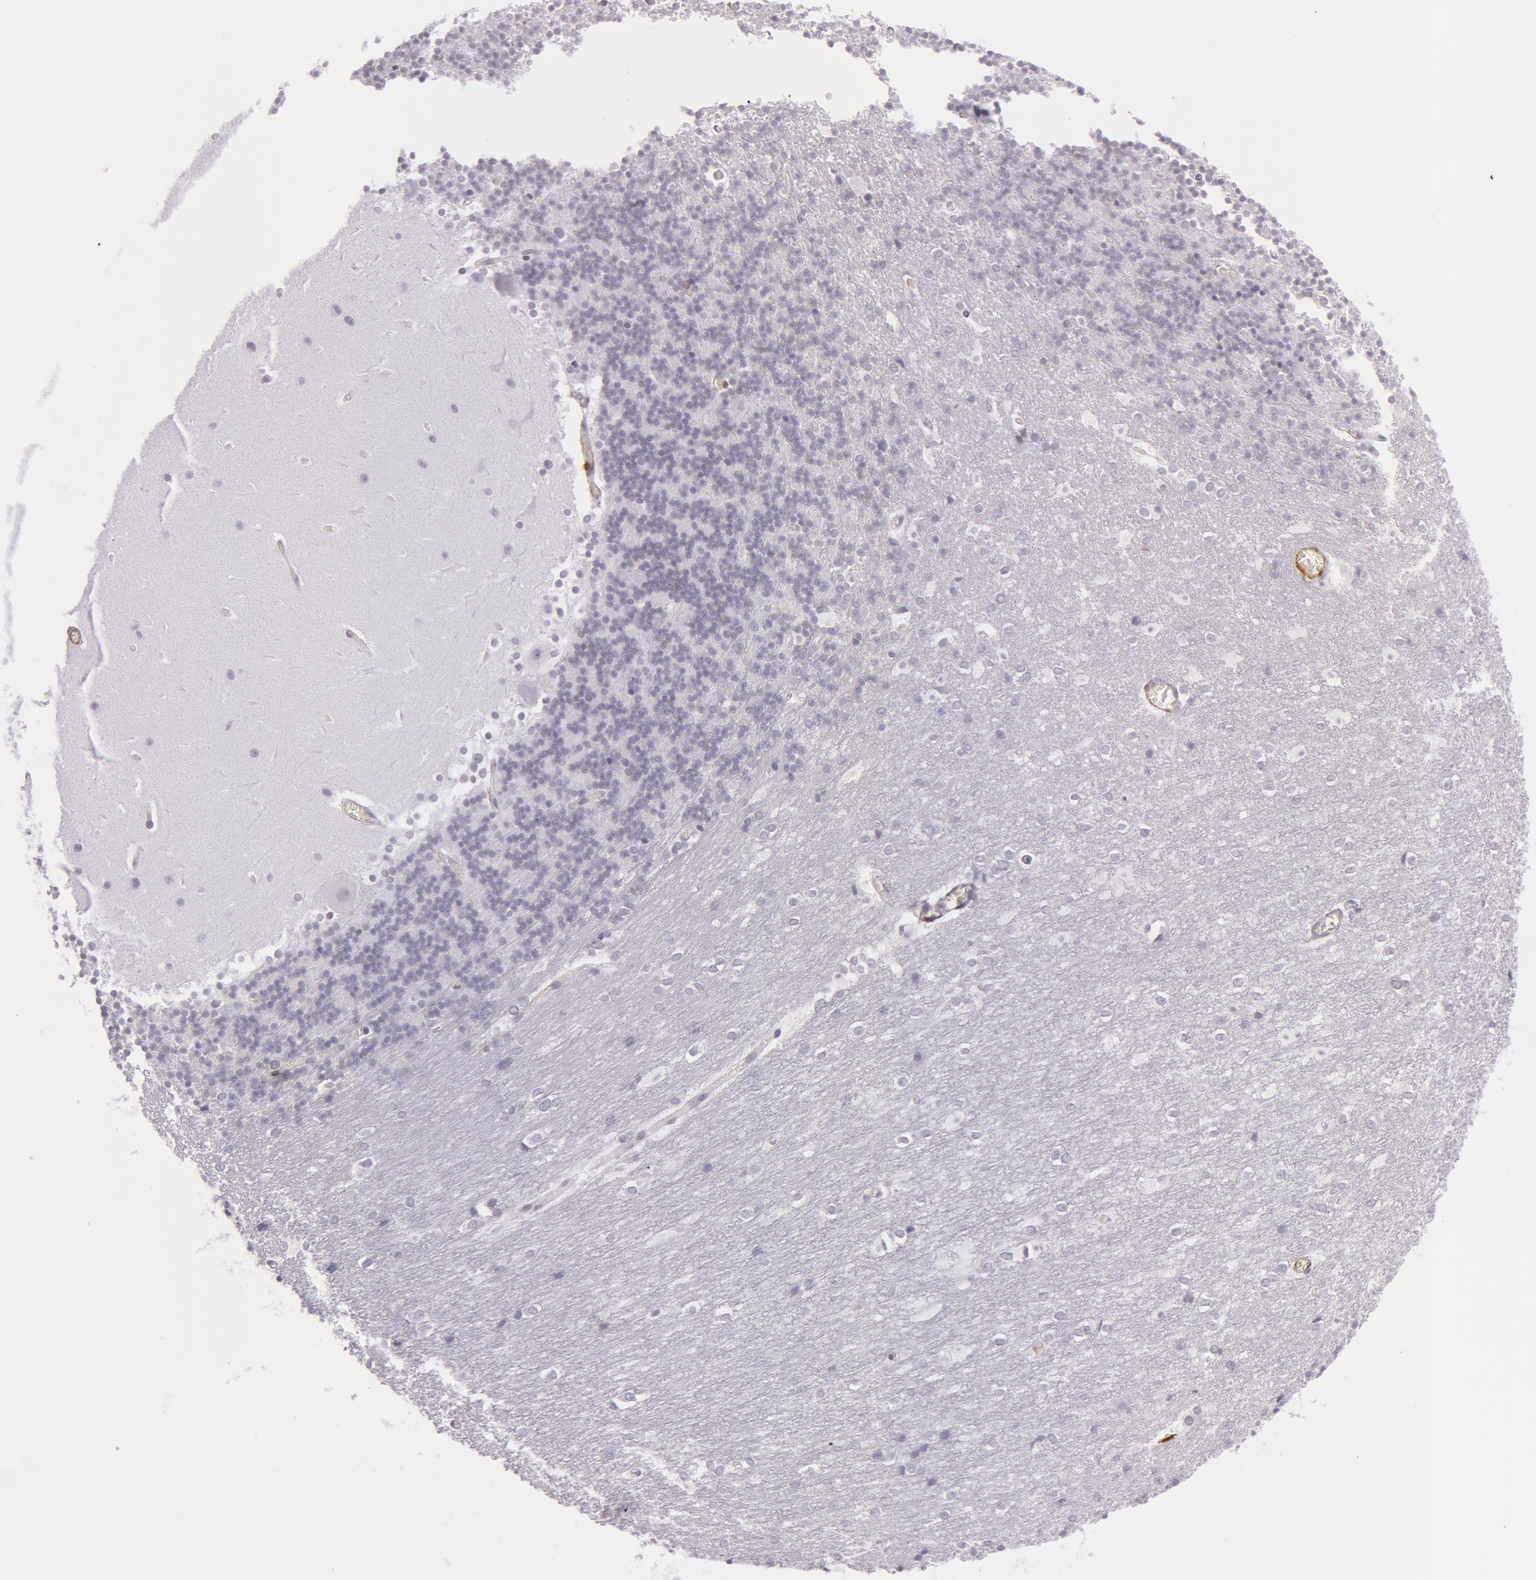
{"staining": {"intensity": "negative", "quantity": "none", "location": "none"}, "tissue": "cerebellum", "cell_type": "Cells in granular layer", "image_type": "normal", "snomed": [{"axis": "morphology", "description": "Normal tissue, NOS"}, {"axis": "topography", "description": "Cerebellum"}], "caption": "IHC image of unremarkable human cerebellum stained for a protein (brown), which shows no positivity in cells in granular layer.", "gene": "TAGLN", "patient": {"sex": "female", "age": 19}}